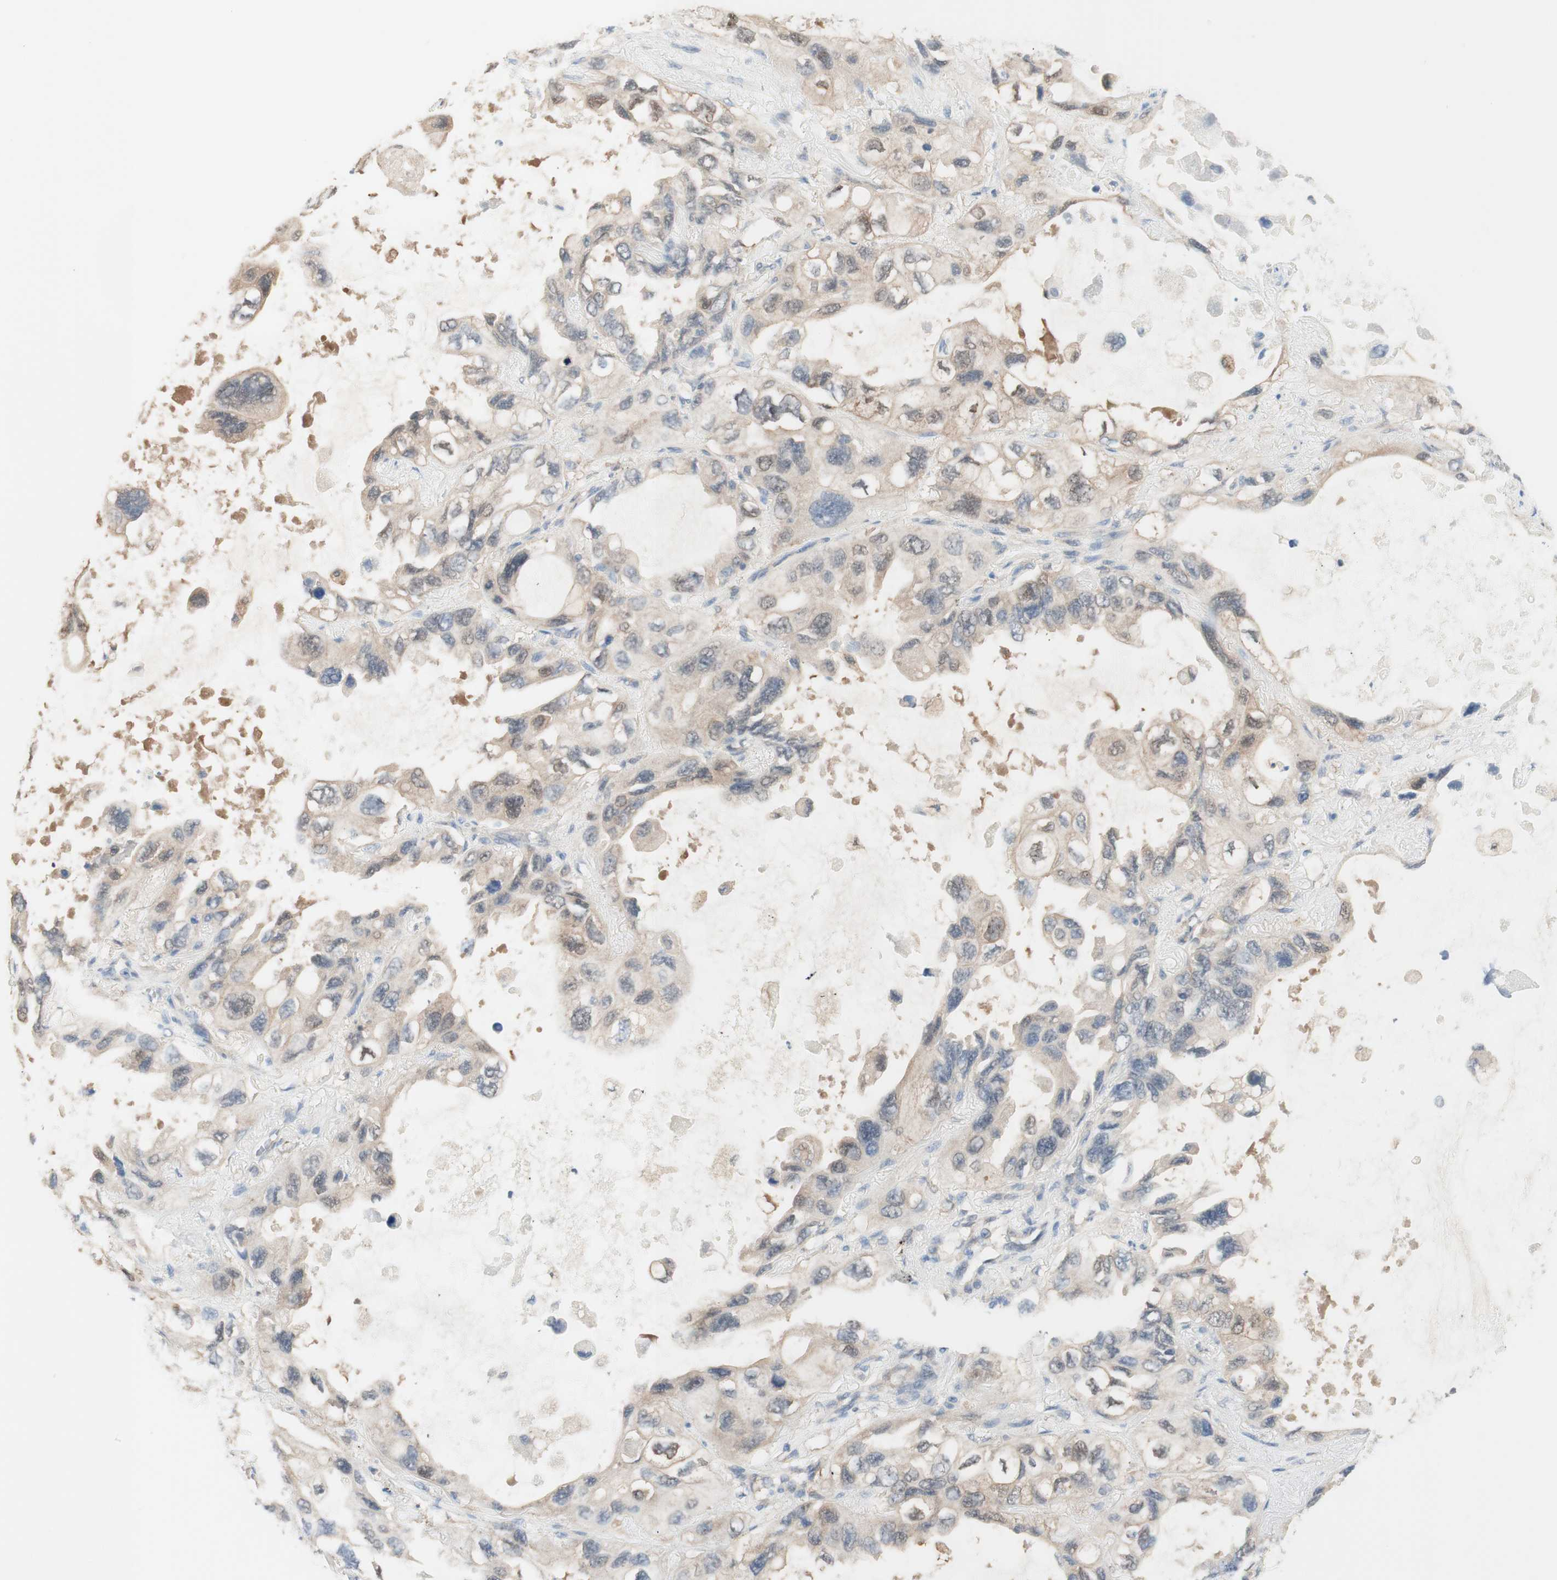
{"staining": {"intensity": "weak", "quantity": "<25%", "location": "cytoplasmic/membranous"}, "tissue": "lung cancer", "cell_type": "Tumor cells", "image_type": "cancer", "snomed": [{"axis": "morphology", "description": "Squamous cell carcinoma, NOS"}, {"axis": "topography", "description": "Lung"}], "caption": "The micrograph shows no significant expression in tumor cells of squamous cell carcinoma (lung).", "gene": "COMT", "patient": {"sex": "female", "age": 73}}